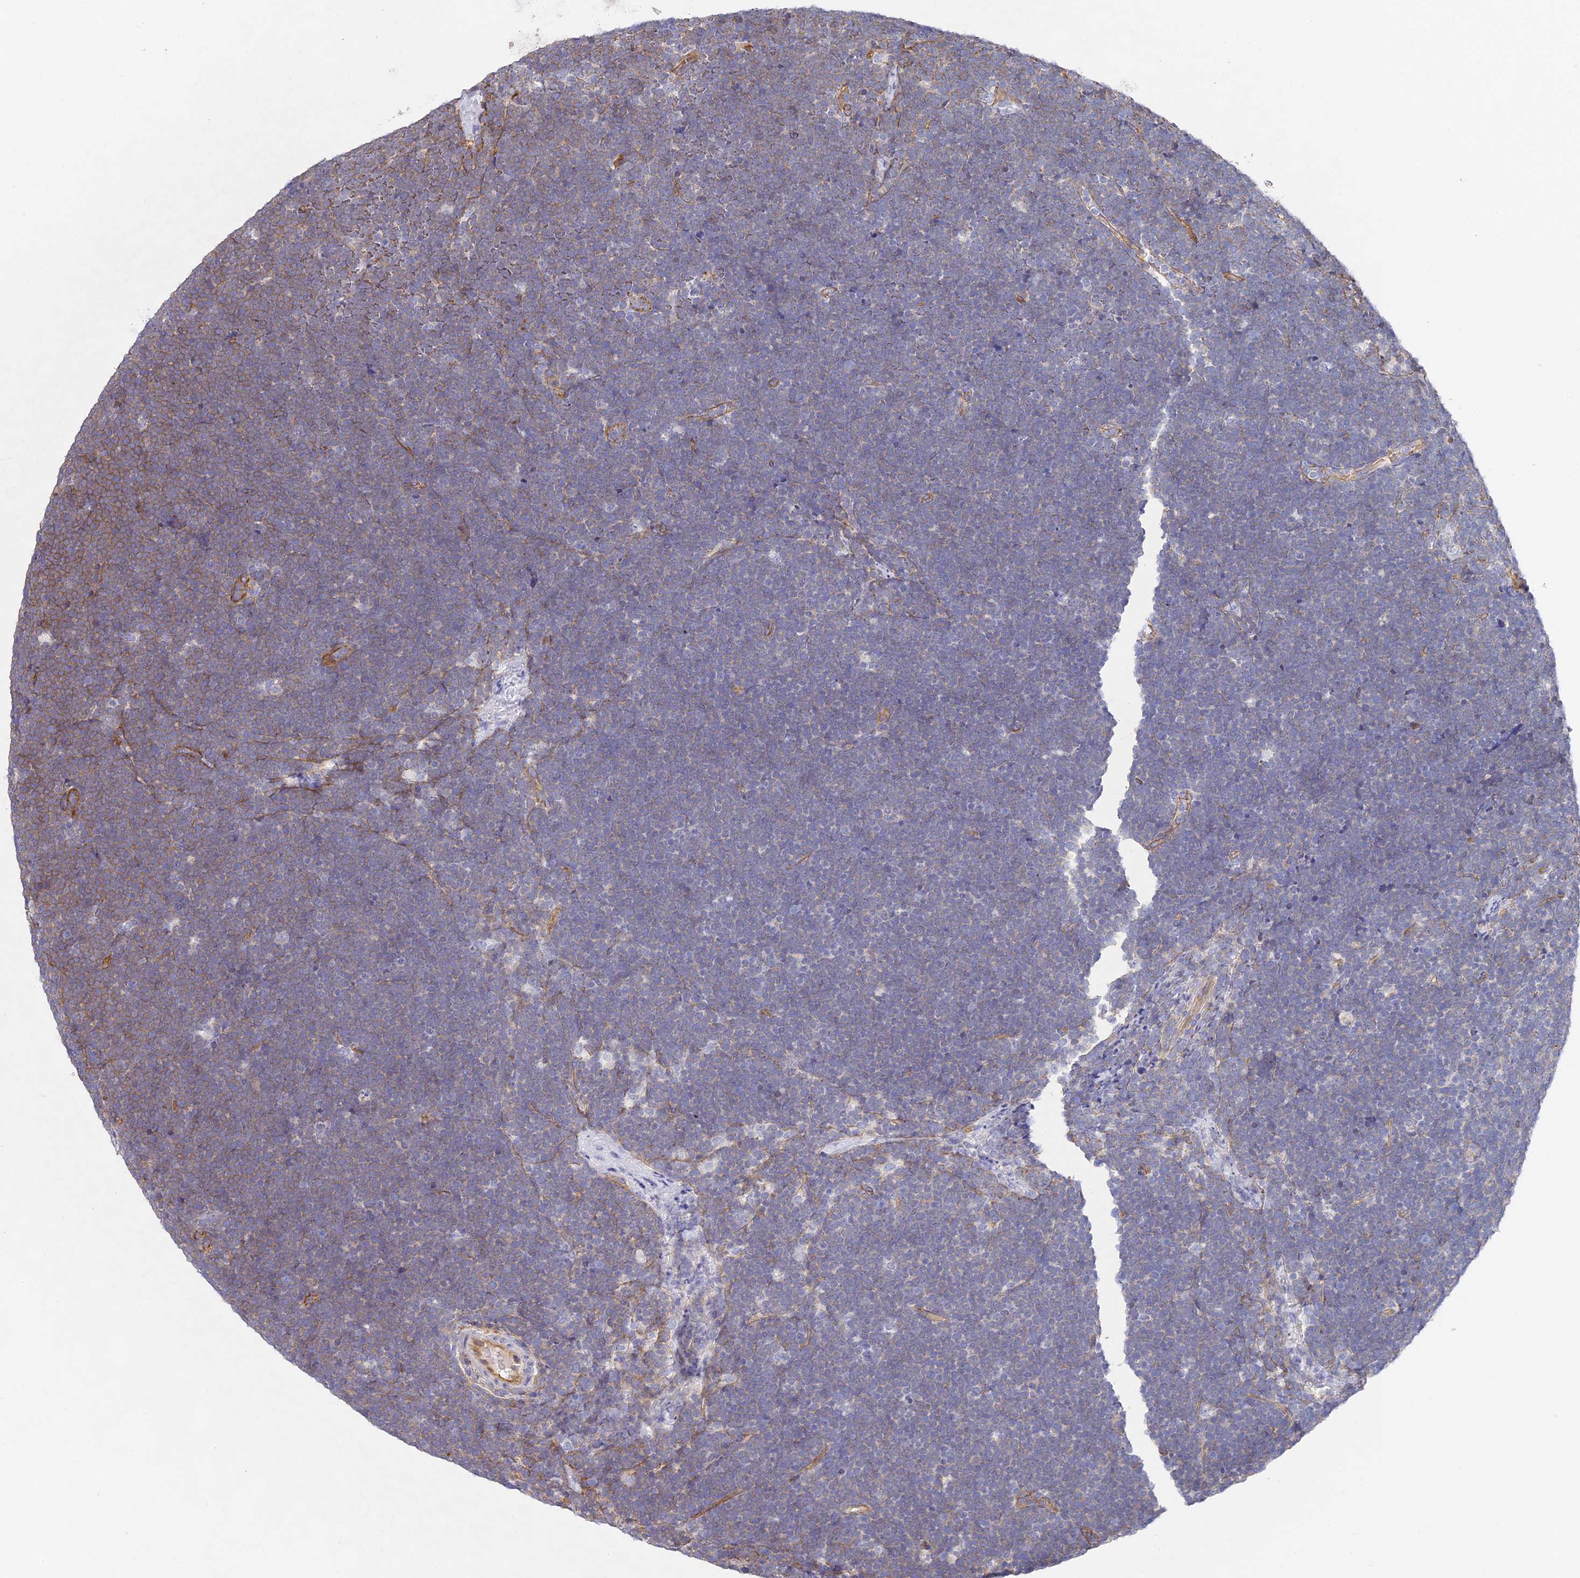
{"staining": {"intensity": "negative", "quantity": "none", "location": "none"}, "tissue": "lymphoma", "cell_type": "Tumor cells", "image_type": "cancer", "snomed": [{"axis": "morphology", "description": "Malignant lymphoma, non-Hodgkin's type, High grade"}, {"axis": "topography", "description": "Lymph node"}], "caption": "DAB immunohistochemical staining of human lymphoma displays no significant expression in tumor cells.", "gene": "CCDC30", "patient": {"sex": "male", "age": 13}}